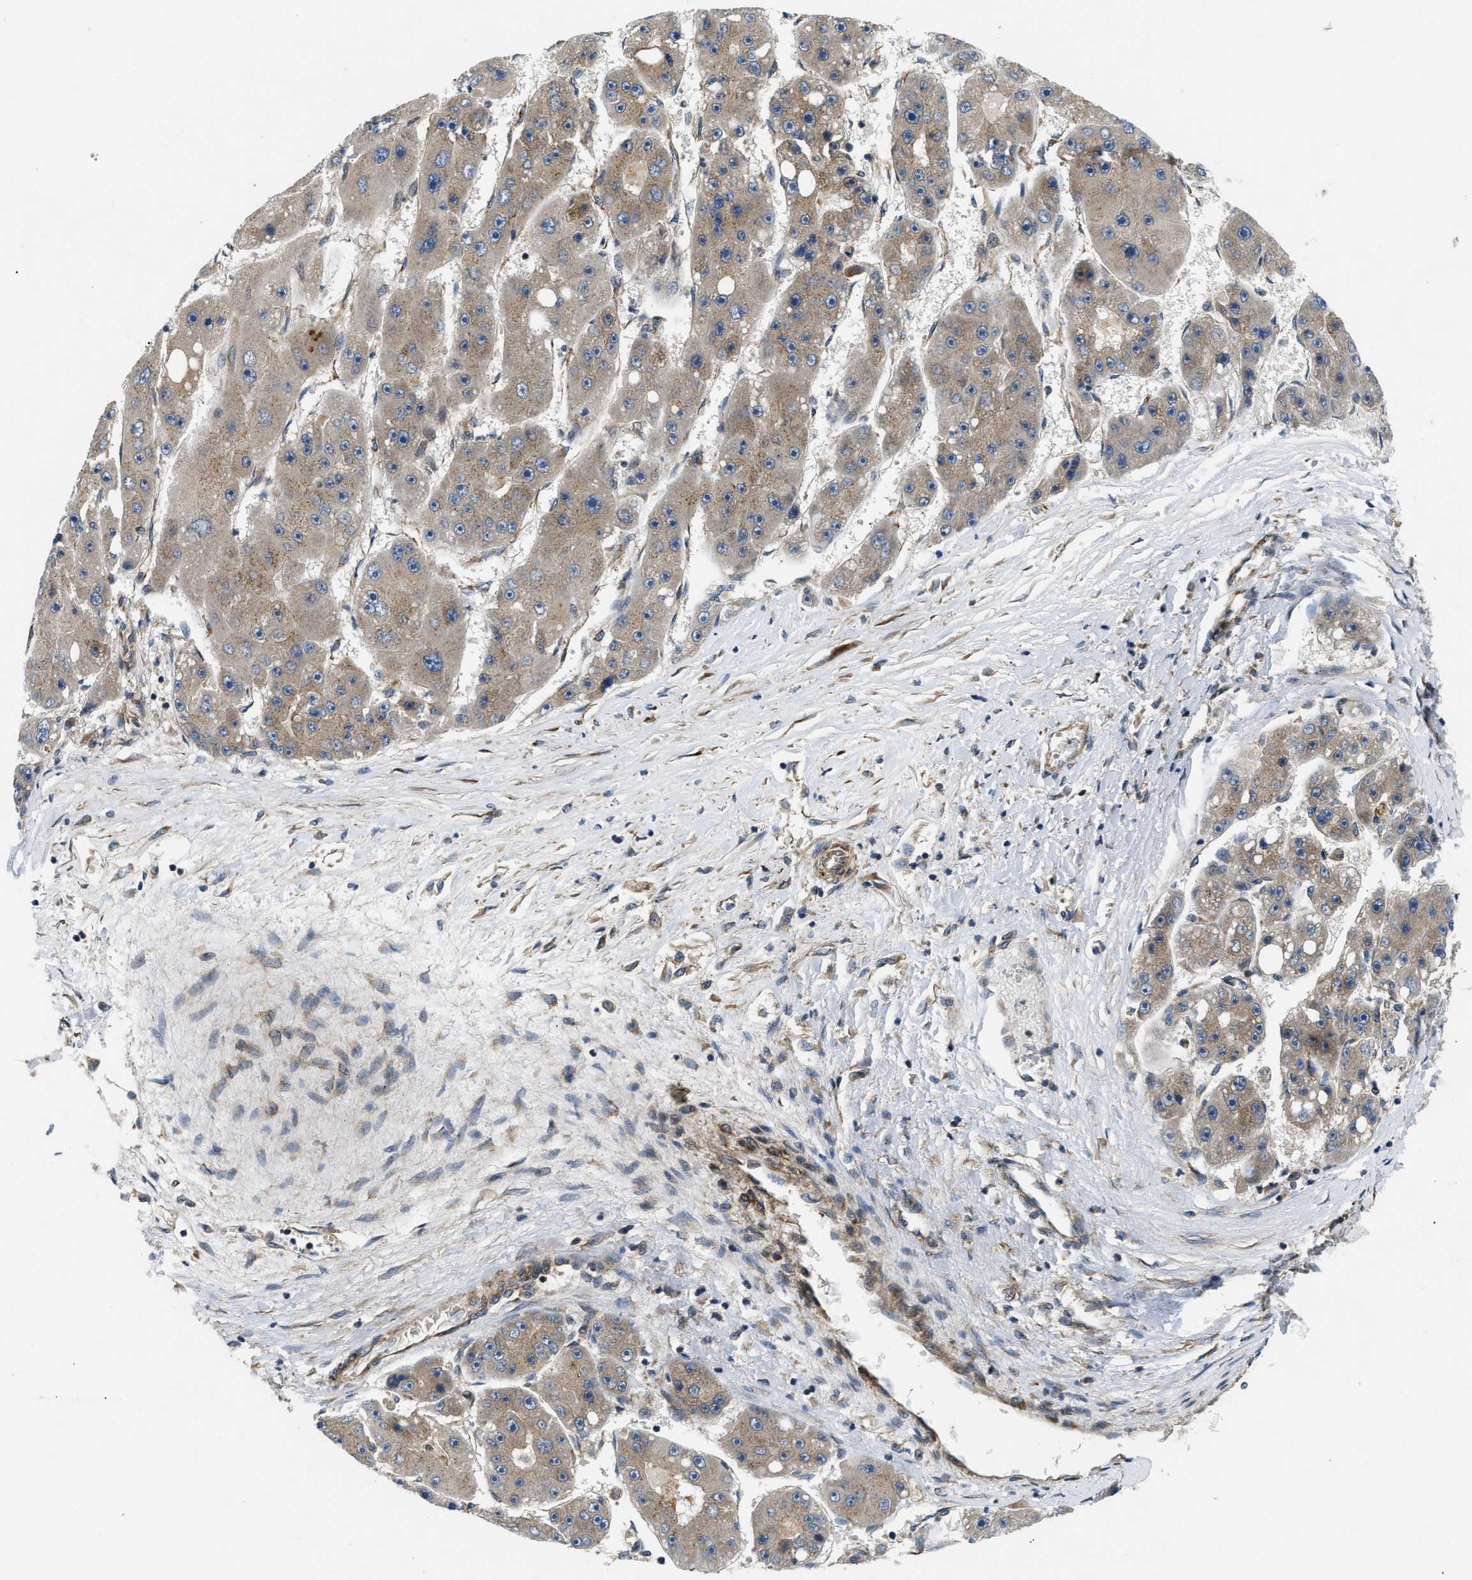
{"staining": {"intensity": "weak", "quantity": "<25%", "location": "cytoplasmic/membranous"}, "tissue": "liver cancer", "cell_type": "Tumor cells", "image_type": "cancer", "snomed": [{"axis": "morphology", "description": "Carcinoma, Hepatocellular, NOS"}, {"axis": "topography", "description": "Liver"}], "caption": "High magnification brightfield microscopy of liver hepatocellular carcinoma stained with DAB (3,3'-diaminobenzidine) (brown) and counterstained with hematoxylin (blue): tumor cells show no significant staining.", "gene": "PNPLA8", "patient": {"sex": "female", "age": 61}}